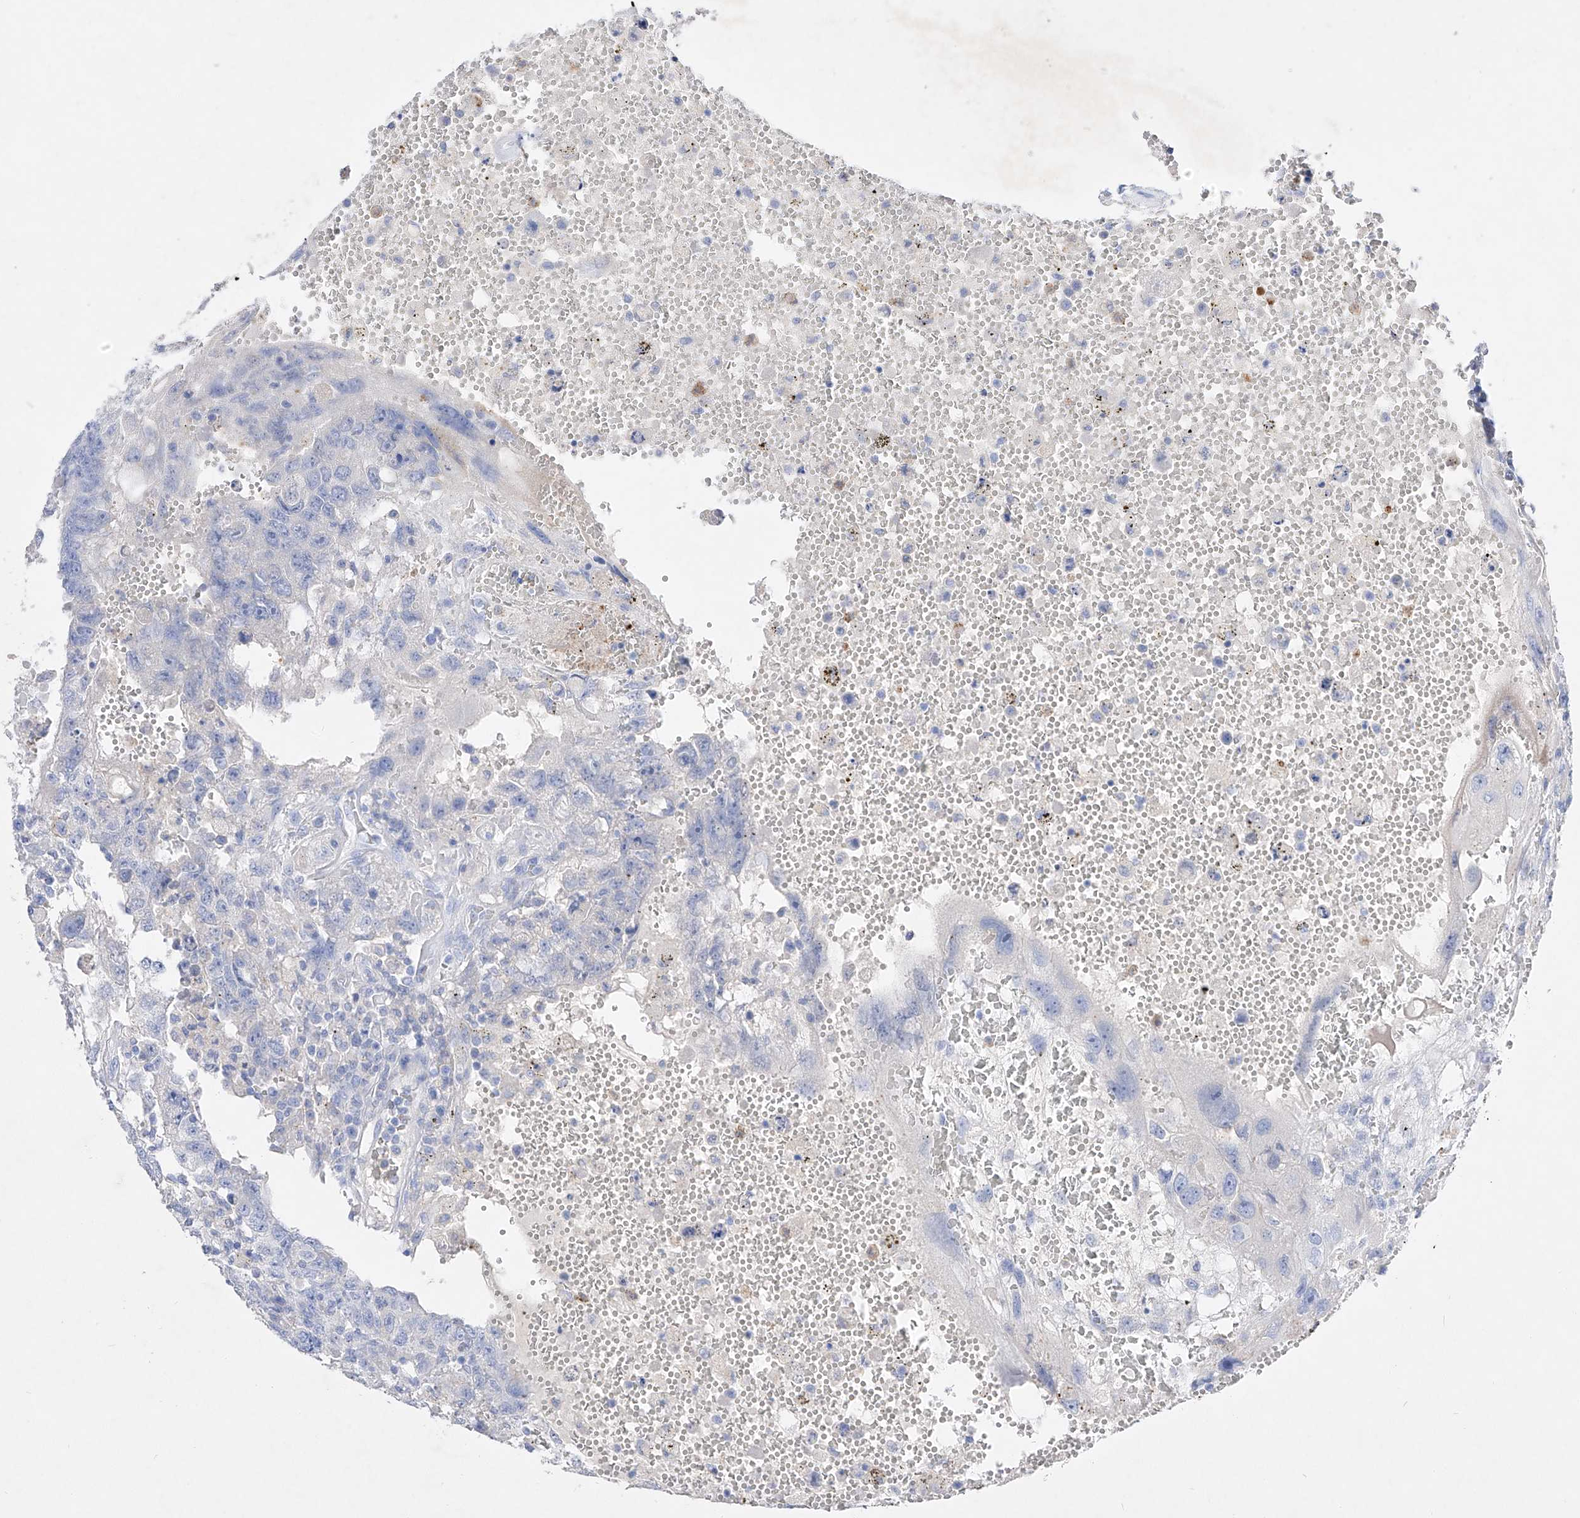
{"staining": {"intensity": "negative", "quantity": "none", "location": "none"}, "tissue": "testis cancer", "cell_type": "Tumor cells", "image_type": "cancer", "snomed": [{"axis": "morphology", "description": "Carcinoma, Embryonal, NOS"}, {"axis": "topography", "description": "Testis"}], "caption": "An immunohistochemistry (IHC) photomicrograph of testis embryonal carcinoma is shown. There is no staining in tumor cells of testis embryonal carcinoma.", "gene": "TM7SF2", "patient": {"sex": "male", "age": 26}}